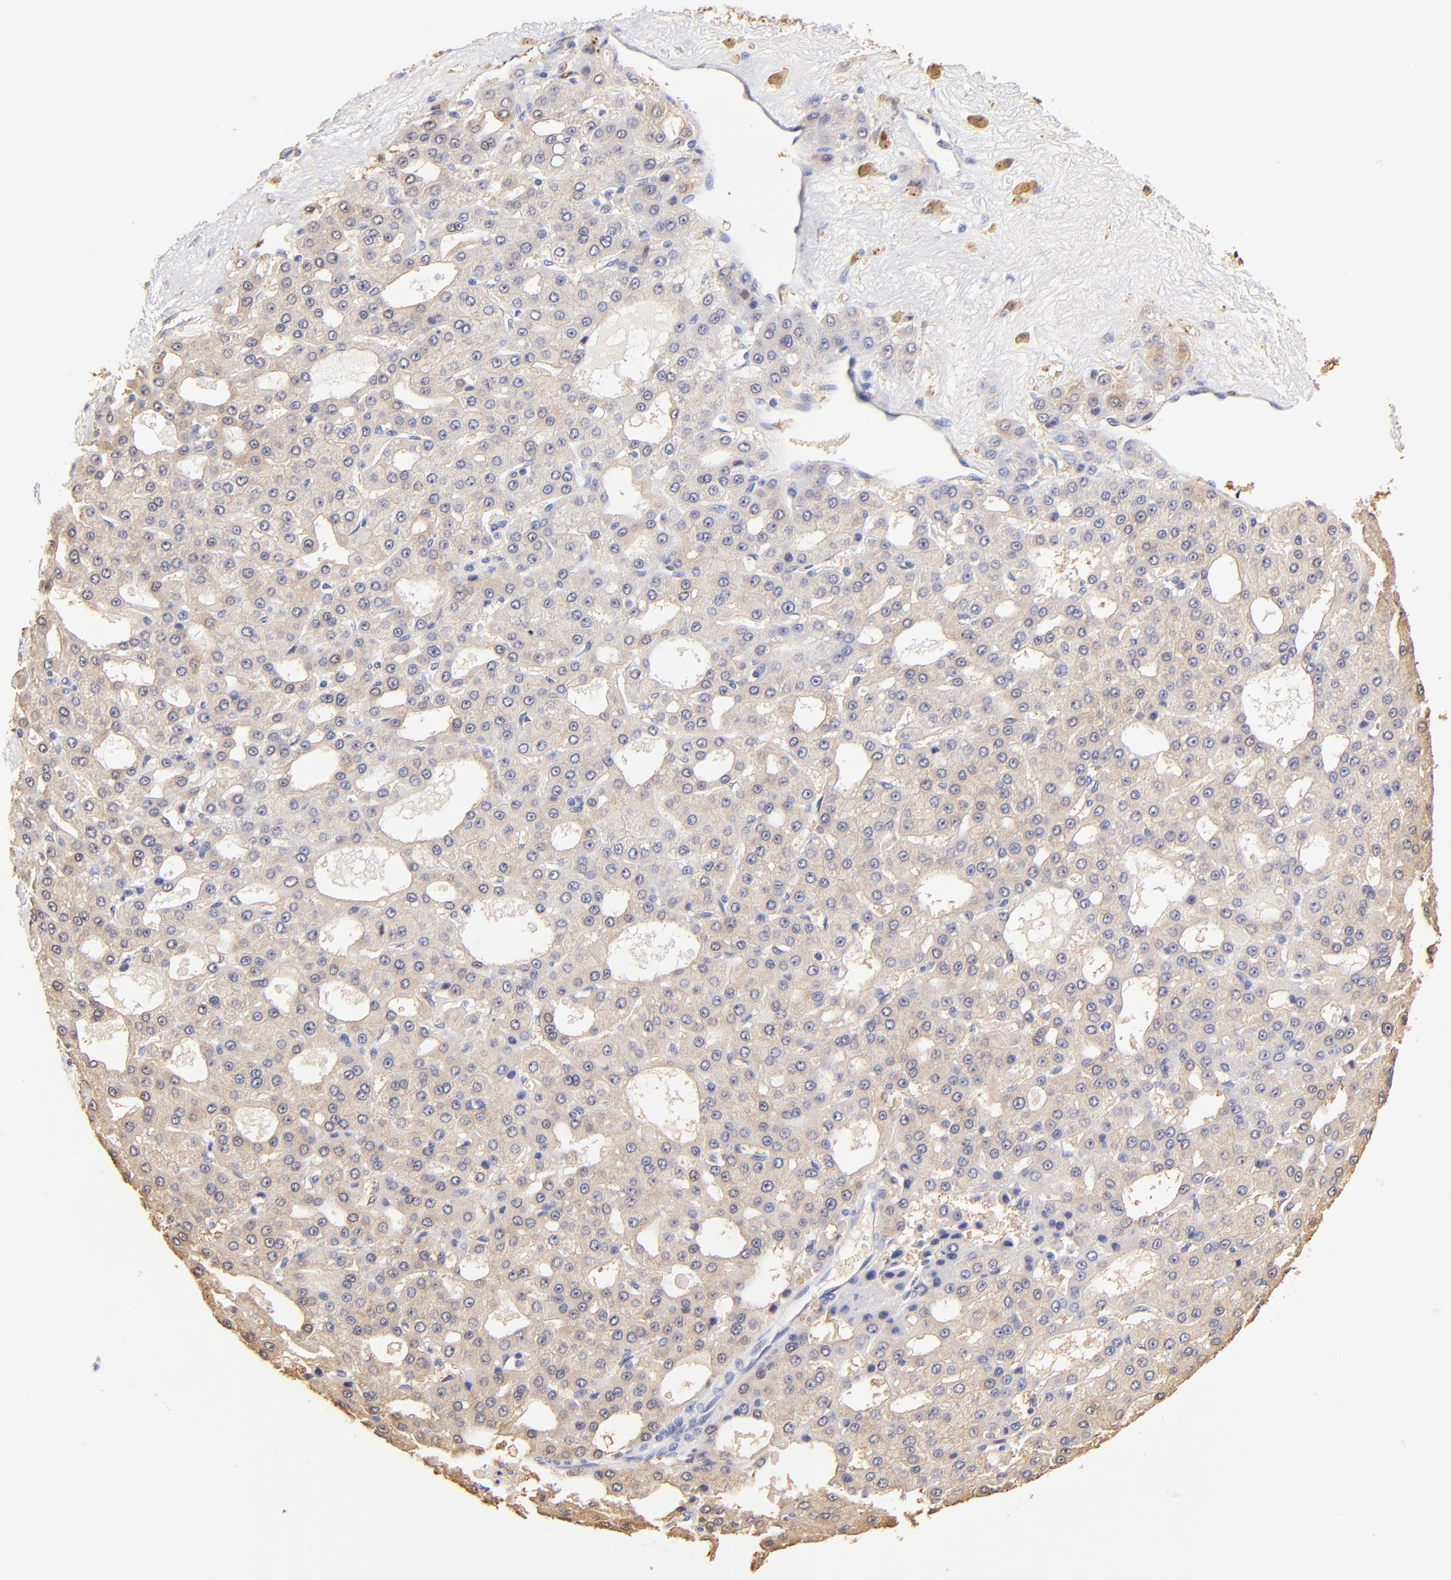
{"staining": {"intensity": "weak", "quantity": ">75%", "location": "cytoplasmic/membranous"}, "tissue": "liver cancer", "cell_type": "Tumor cells", "image_type": "cancer", "snomed": [{"axis": "morphology", "description": "Carcinoma, Hepatocellular, NOS"}, {"axis": "topography", "description": "Liver"}], "caption": "An image of human liver cancer (hepatocellular carcinoma) stained for a protein reveals weak cytoplasmic/membranous brown staining in tumor cells.", "gene": "ALDH1A1", "patient": {"sex": "male", "age": 47}}